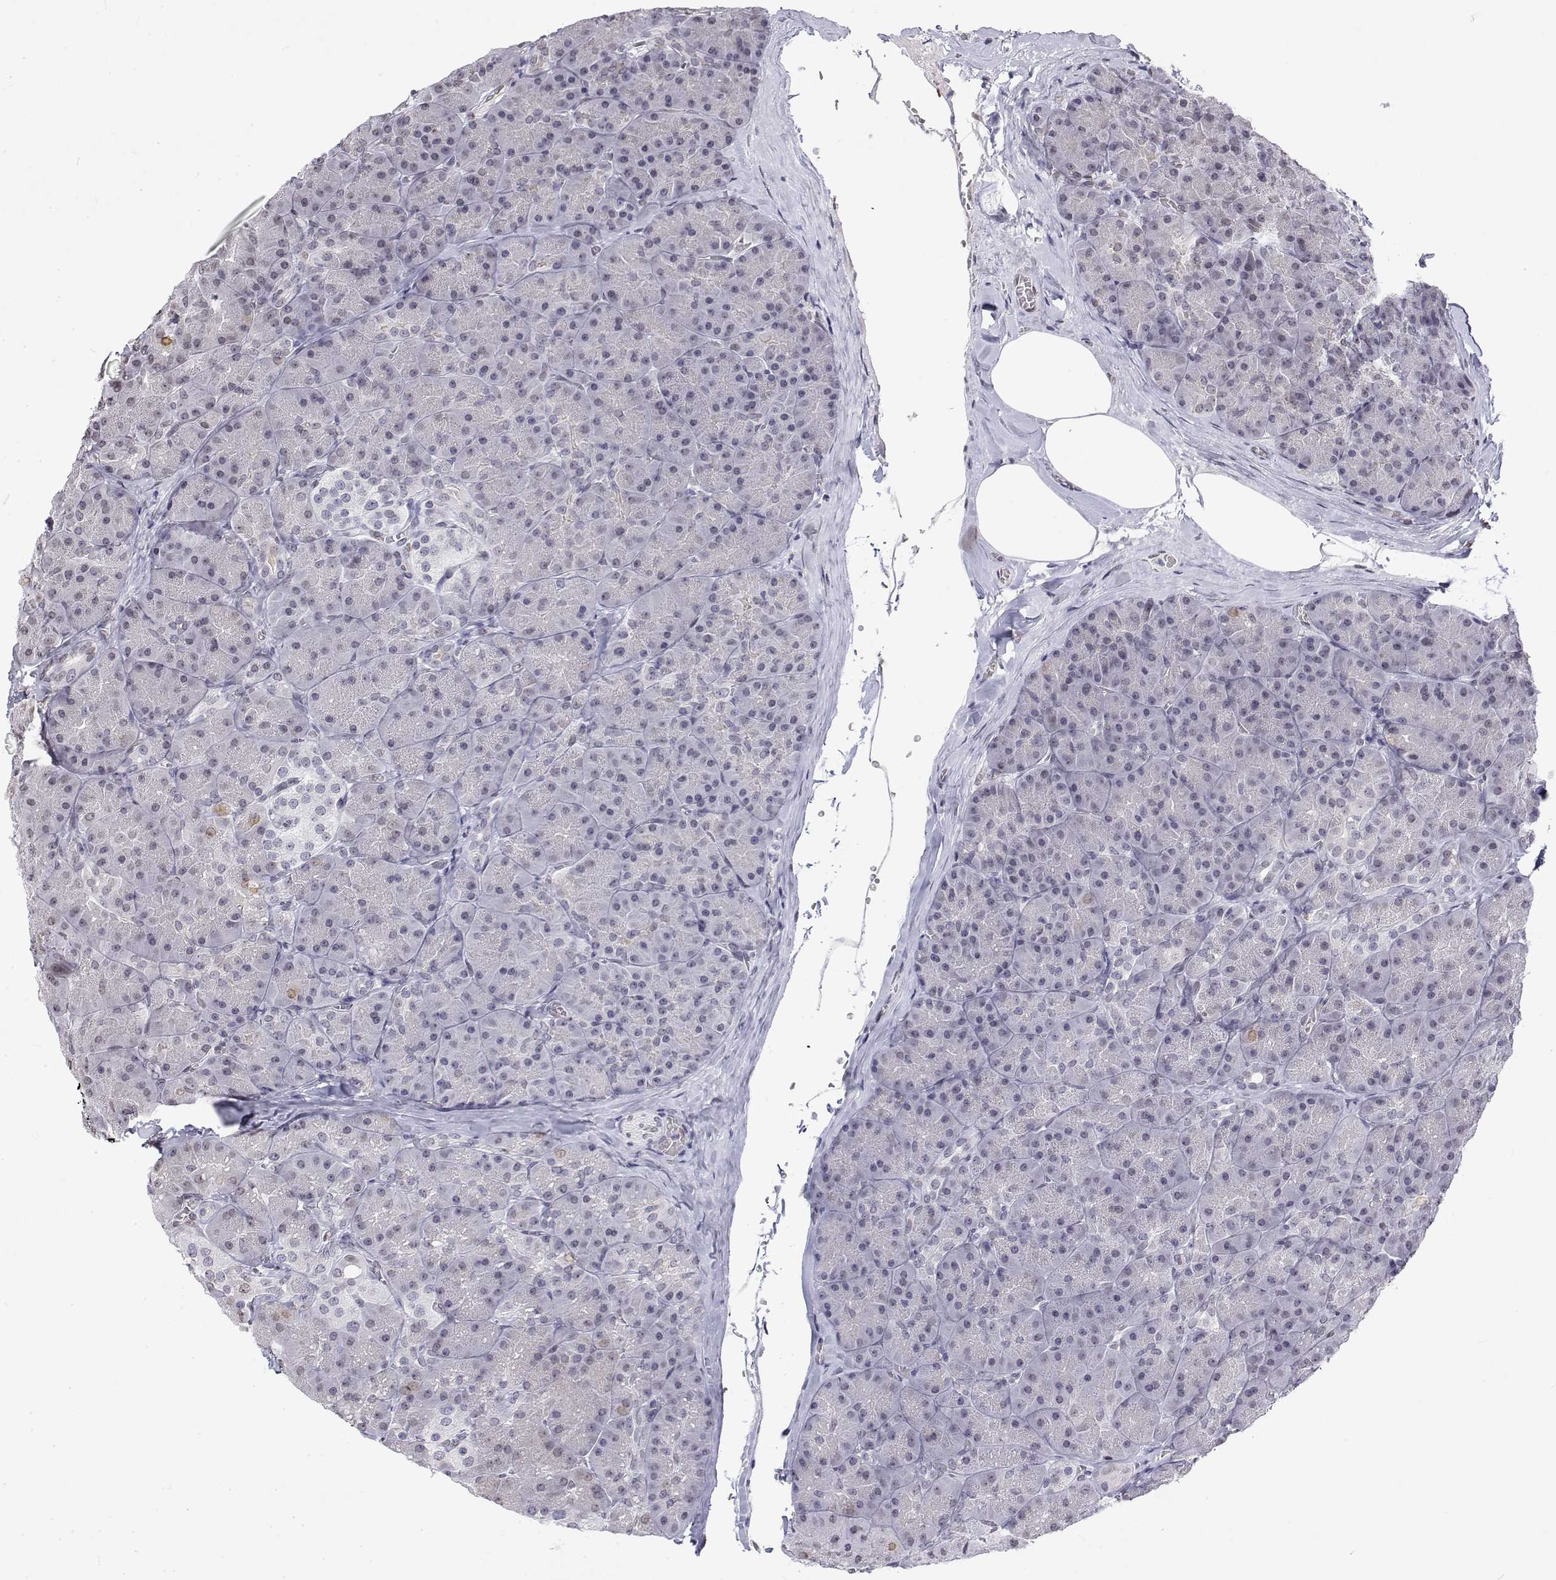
{"staining": {"intensity": "weak", "quantity": "<25%", "location": "nuclear"}, "tissue": "pancreas", "cell_type": "Exocrine glandular cells", "image_type": "normal", "snomed": [{"axis": "morphology", "description": "Normal tissue, NOS"}, {"axis": "topography", "description": "Pancreas"}], "caption": "Micrograph shows no significant protein positivity in exocrine glandular cells of unremarkable pancreas. (Stains: DAB (3,3'-diaminobenzidine) immunohistochemistry with hematoxylin counter stain, Microscopy: brightfield microscopy at high magnification).", "gene": "ZNF532", "patient": {"sex": "male", "age": 57}}